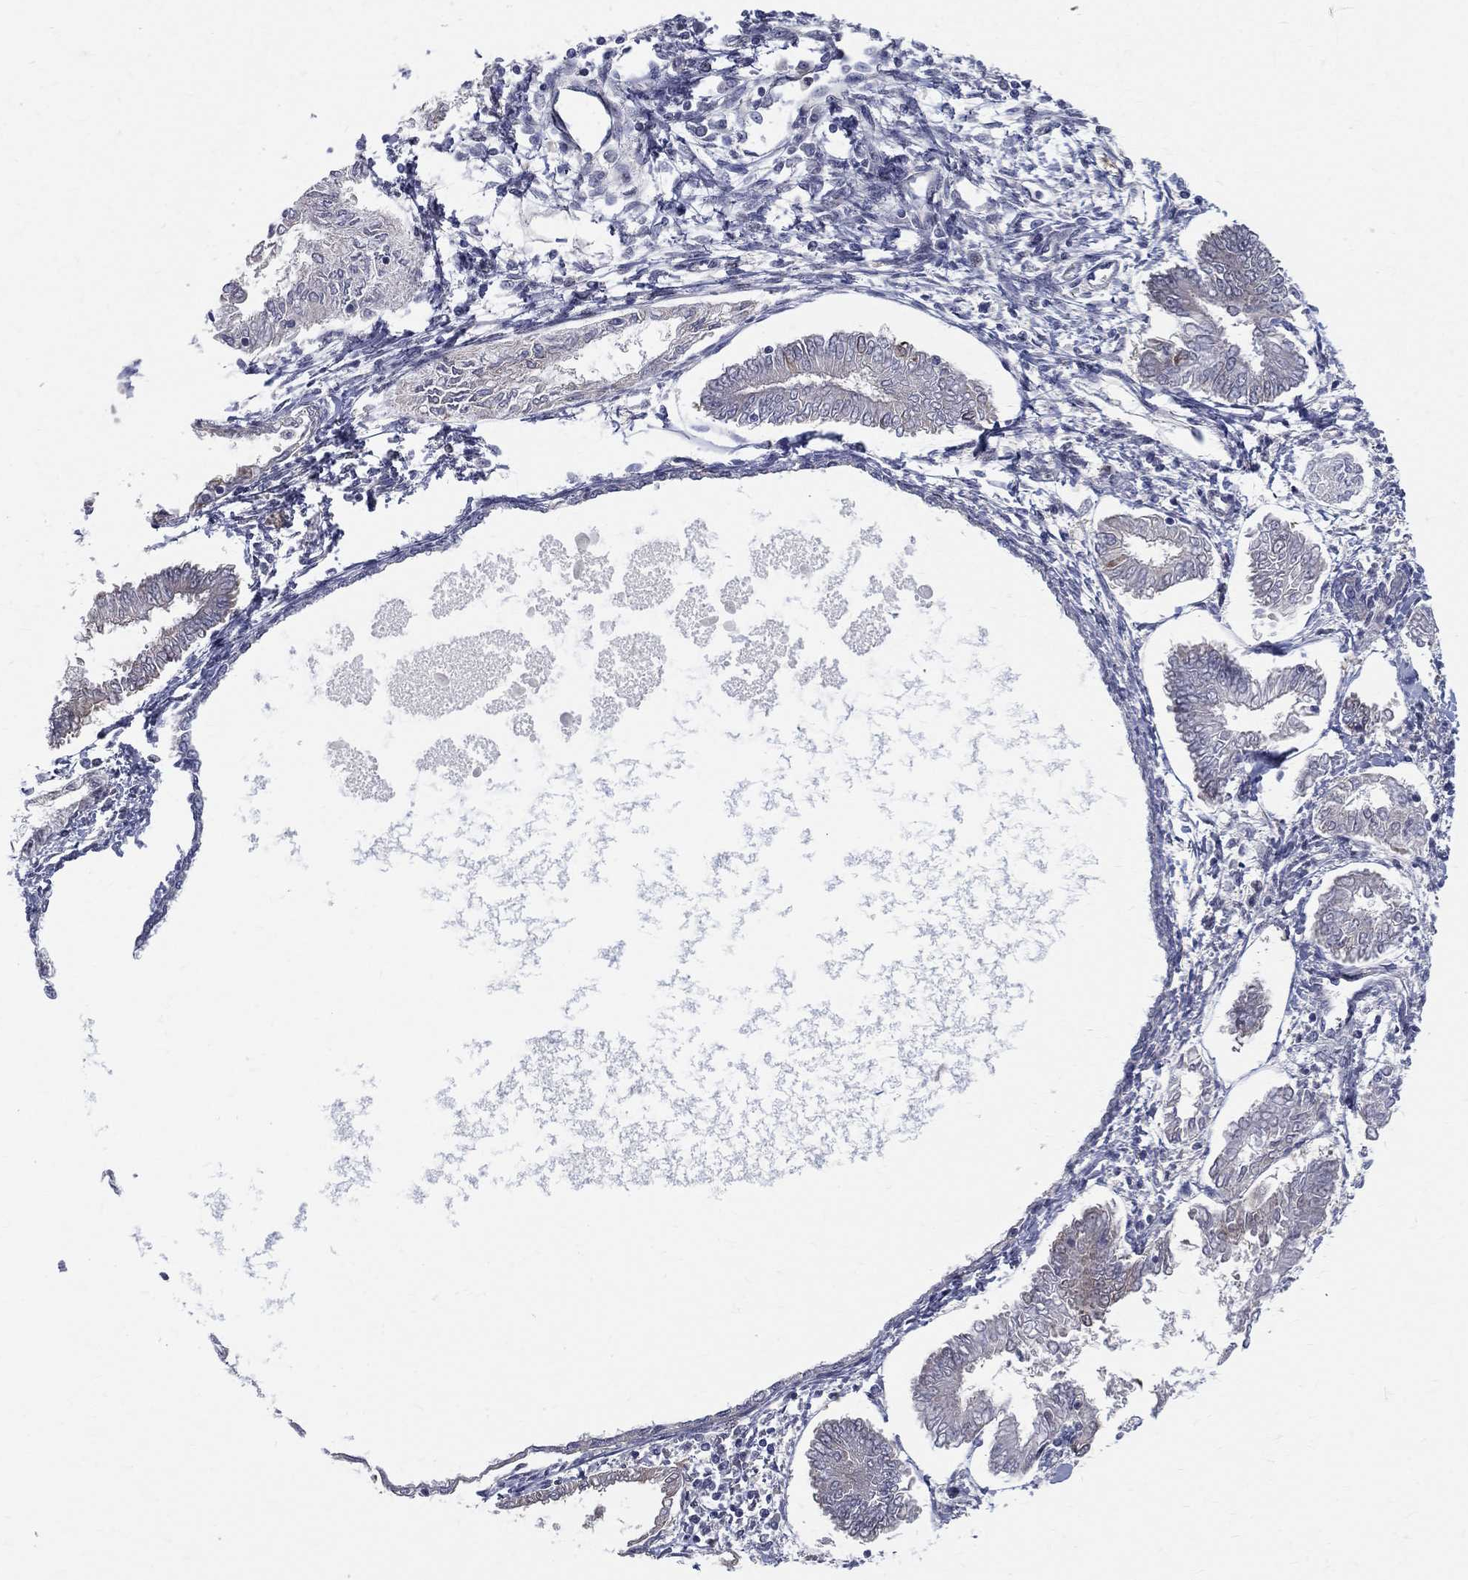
{"staining": {"intensity": "negative", "quantity": "none", "location": "none"}, "tissue": "endometrial cancer", "cell_type": "Tumor cells", "image_type": "cancer", "snomed": [{"axis": "morphology", "description": "Adenocarcinoma, NOS"}, {"axis": "topography", "description": "Endometrium"}], "caption": "A high-resolution histopathology image shows immunohistochemistry staining of adenocarcinoma (endometrial), which demonstrates no significant positivity in tumor cells.", "gene": "POMZP3", "patient": {"sex": "female", "age": 68}}